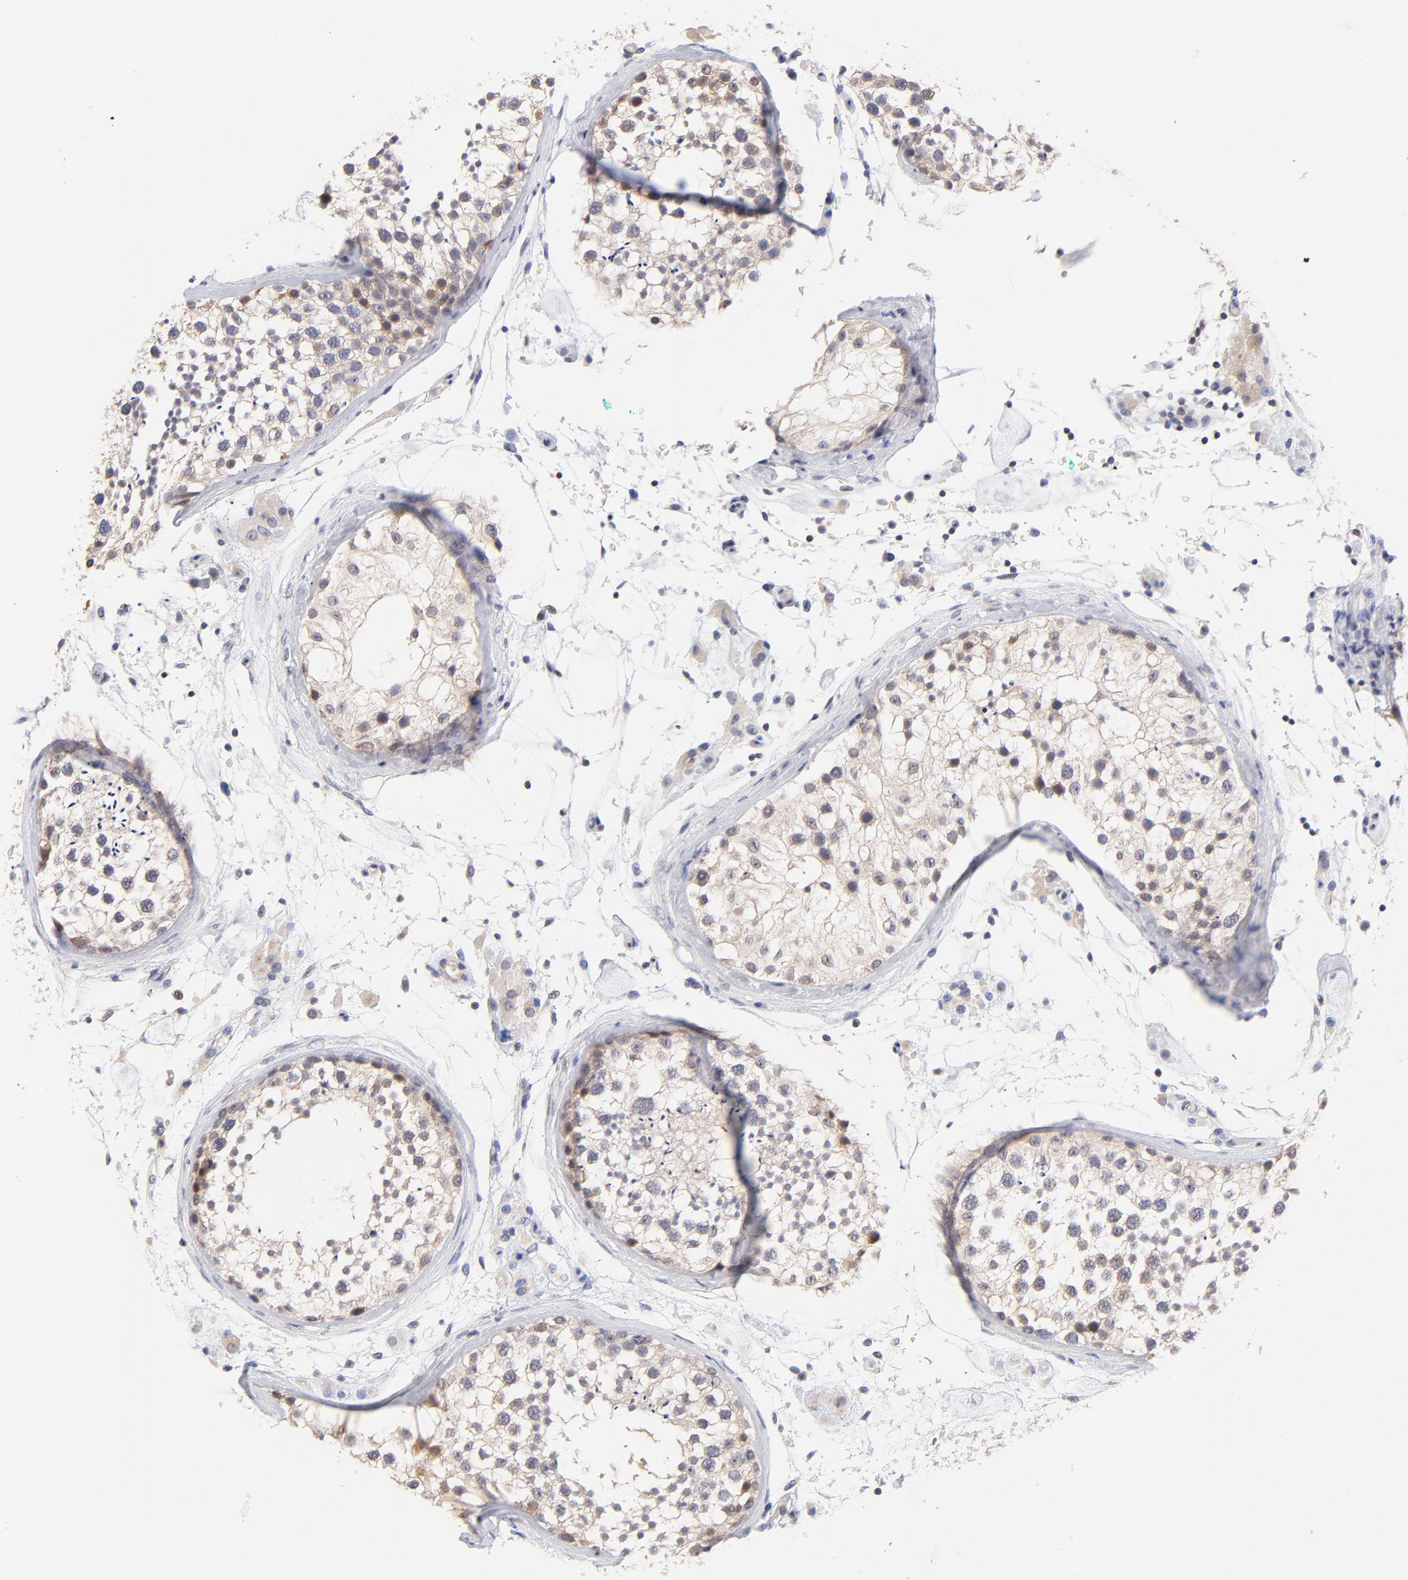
{"staining": {"intensity": "weak", "quantity": "<25%", "location": "cytoplasmic/membranous"}, "tissue": "testis", "cell_type": "Cells in seminiferous ducts", "image_type": "normal", "snomed": [{"axis": "morphology", "description": "Normal tissue, NOS"}, {"axis": "topography", "description": "Testis"}], "caption": "Photomicrograph shows no protein staining in cells in seminiferous ducts of unremarkable testis. (DAB (3,3'-diaminobenzidine) IHC visualized using brightfield microscopy, high magnification).", "gene": "RIBC2", "patient": {"sex": "male", "age": 46}}